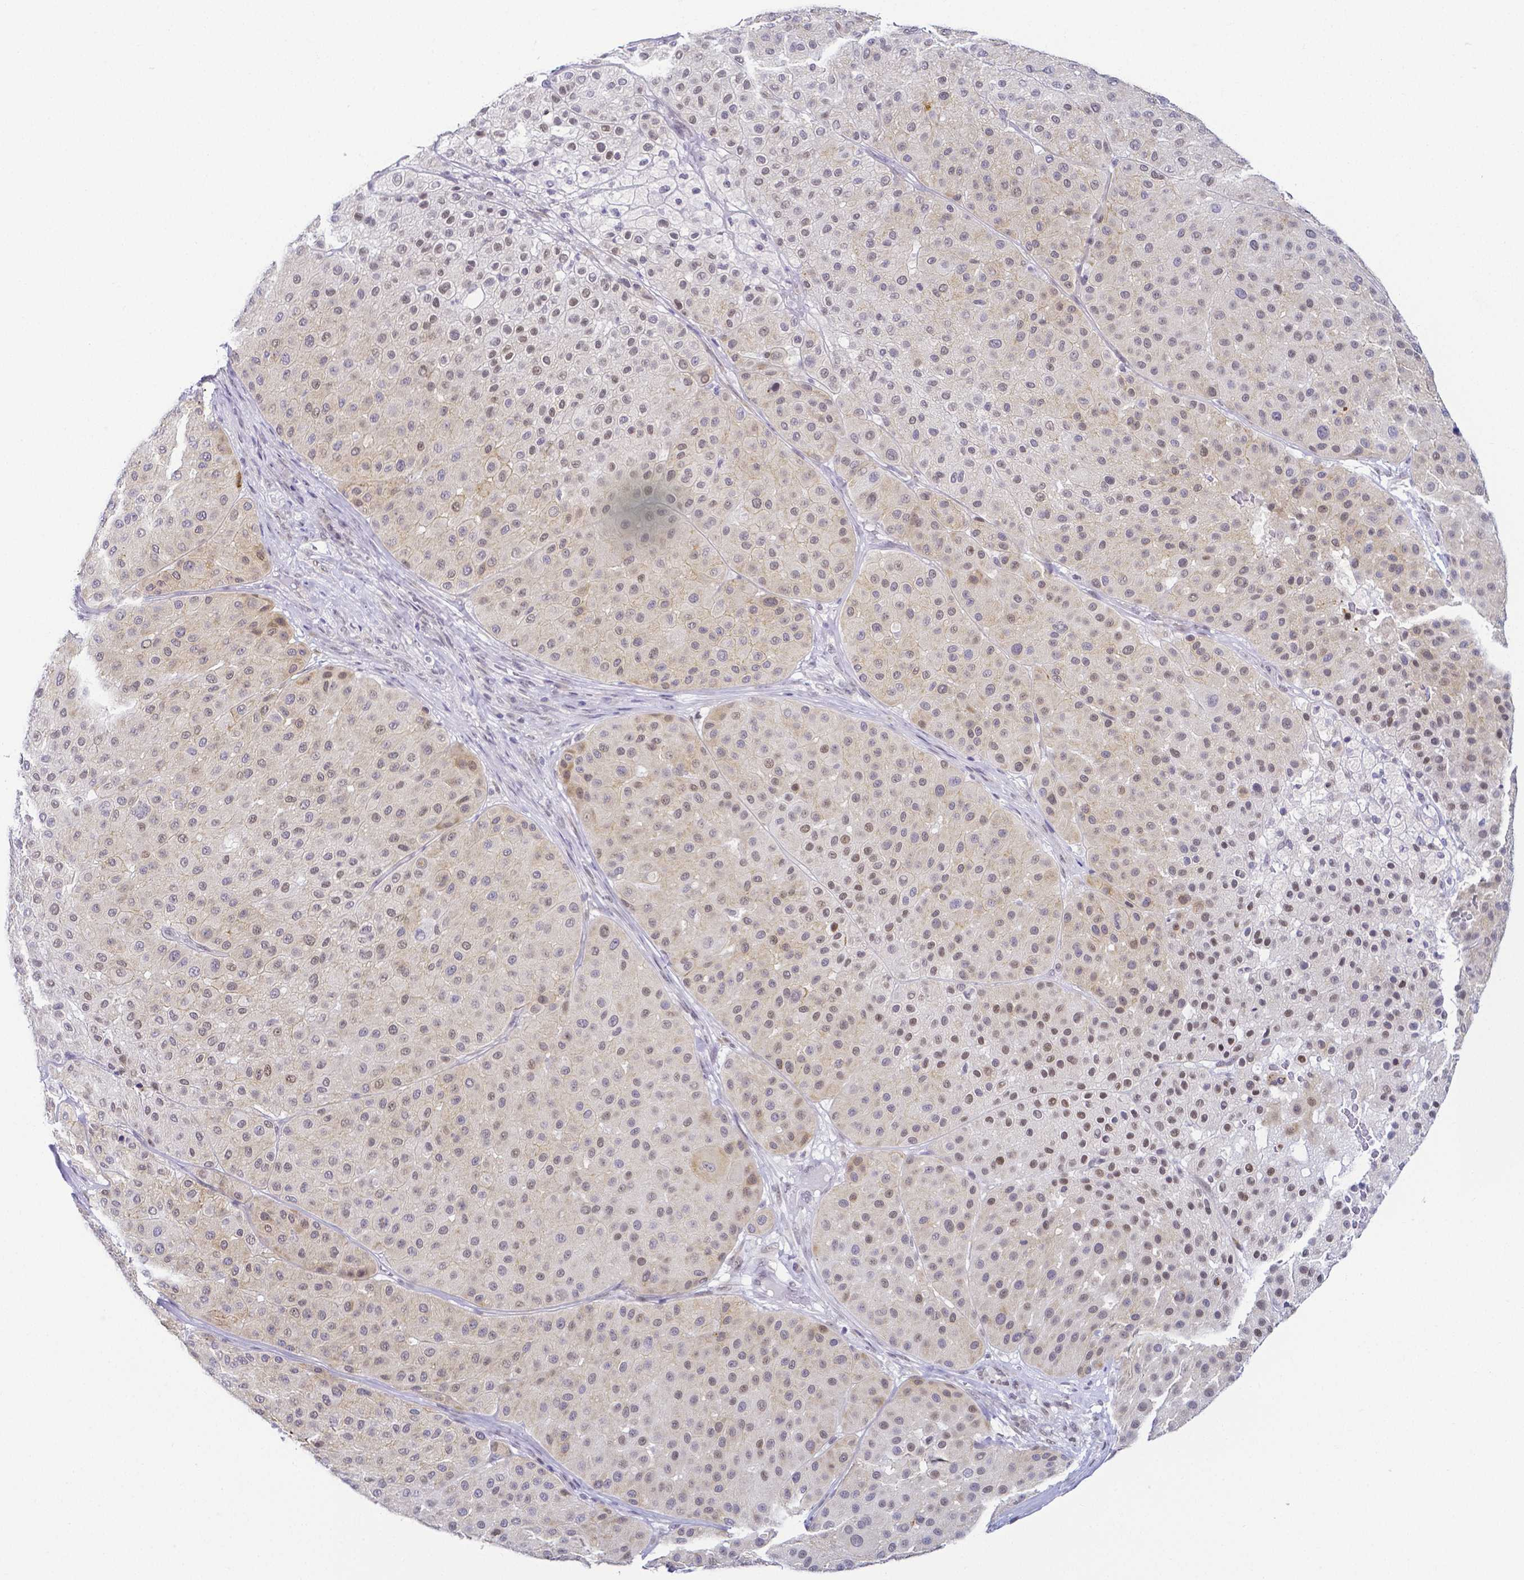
{"staining": {"intensity": "weak", "quantity": "25%-75%", "location": "cytoplasmic/membranous,nuclear"}, "tissue": "melanoma", "cell_type": "Tumor cells", "image_type": "cancer", "snomed": [{"axis": "morphology", "description": "Malignant melanoma, Metastatic site"}, {"axis": "topography", "description": "Smooth muscle"}], "caption": "This image demonstrates immunohistochemistry staining of melanoma, with low weak cytoplasmic/membranous and nuclear positivity in approximately 25%-75% of tumor cells.", "gene": "FAM83G", "patient": {"sex": "male", "age": 41}}